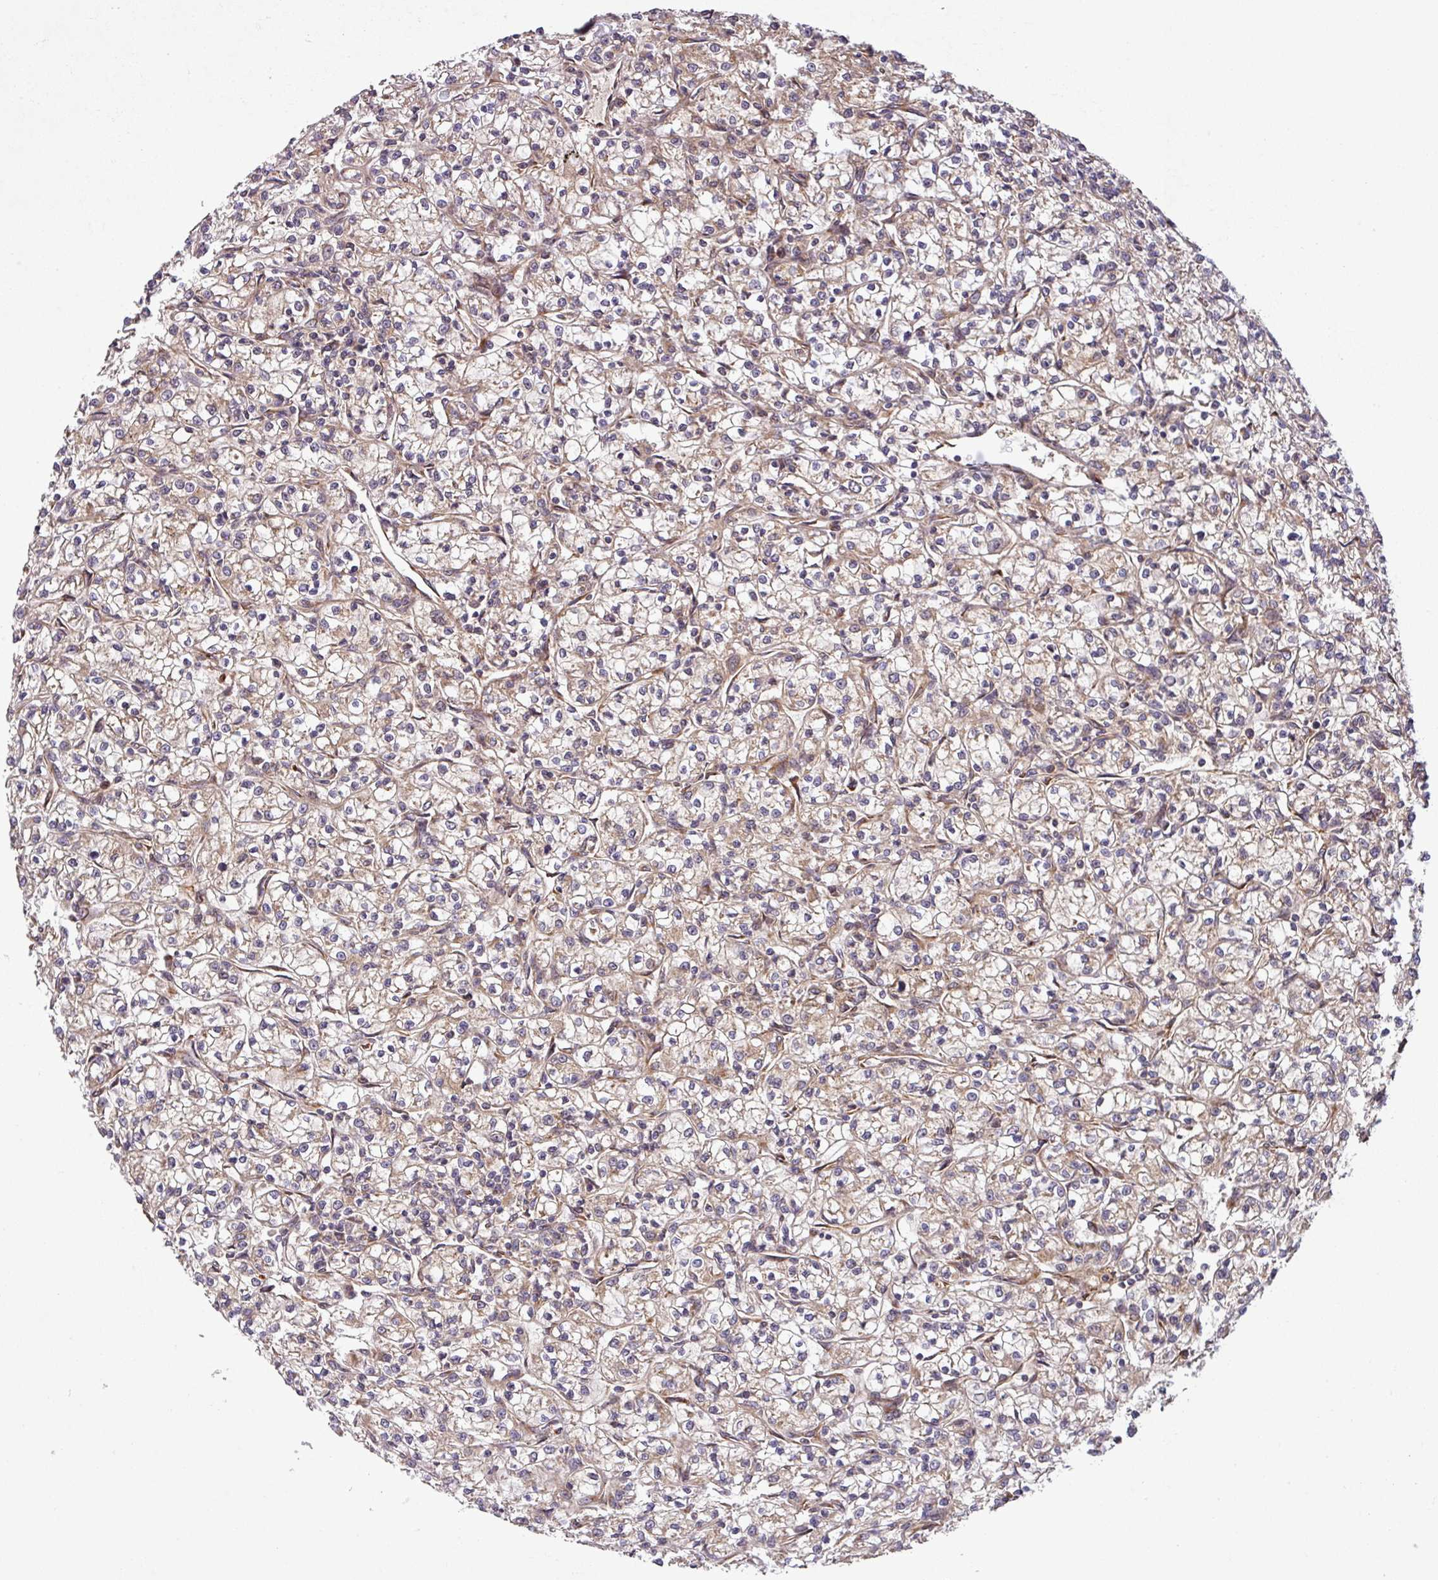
{"staining": {"intensity": "weak", "quantity": "25%-75%", "location": "cytoplasmic/membranous"}, "tissue": "renal cancer", "cell_type": "Tumor cells", "image_type": "cancer", "snomed": [{"axis": "morphology", "description": "Adenocarcinoma, NOS"}, {"axis": "topography", "description": "Kidney"}], "caption": "About 25%-75% of tumor cells in human renal cancer (adenocarcinoma) display weak cytoplasmic/membranous protein positivity as visualized by brown immunohistochemical staining.", "gene": "ART1", "patient": {"sex": "female", "age": 59}}